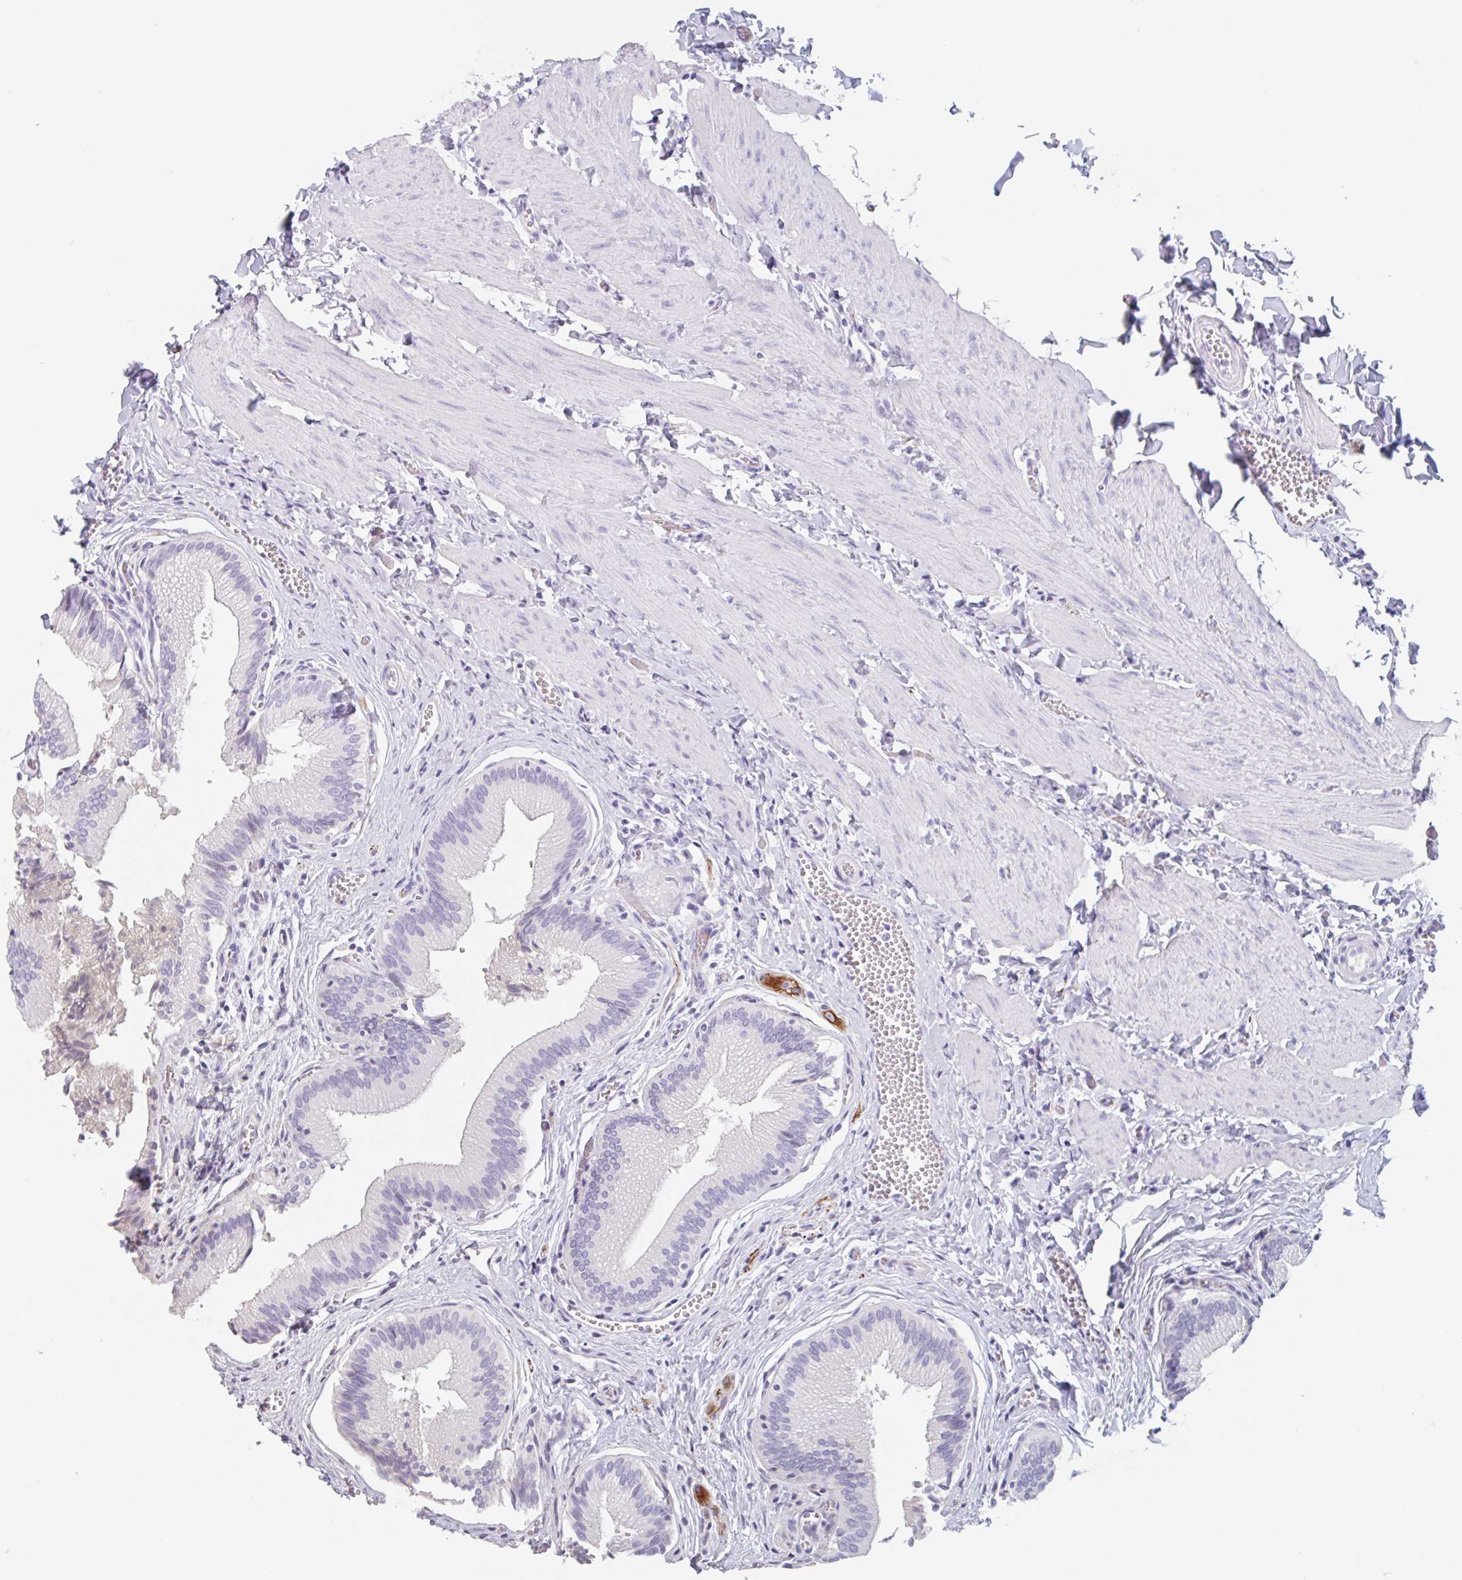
{"staining": {"intensity": "negative", "quantity": "none", "location": "none"}, "tissue": "gallbladder", "cell_type": "Glandular cells", "image_type": "normal", "snomed": [{"axis": "morphology", "description": "Normal tissue, NOS"}, {"axis": "topography", "description": "Gallbladder"}], "caption": "This is an immunohistochemistry (IHC) histopathology image of unremarkable human gallbladder. There is no positivity in glandular cells.", "gene": "EMC4", "patient": {"sex": "male", "age": 17}}